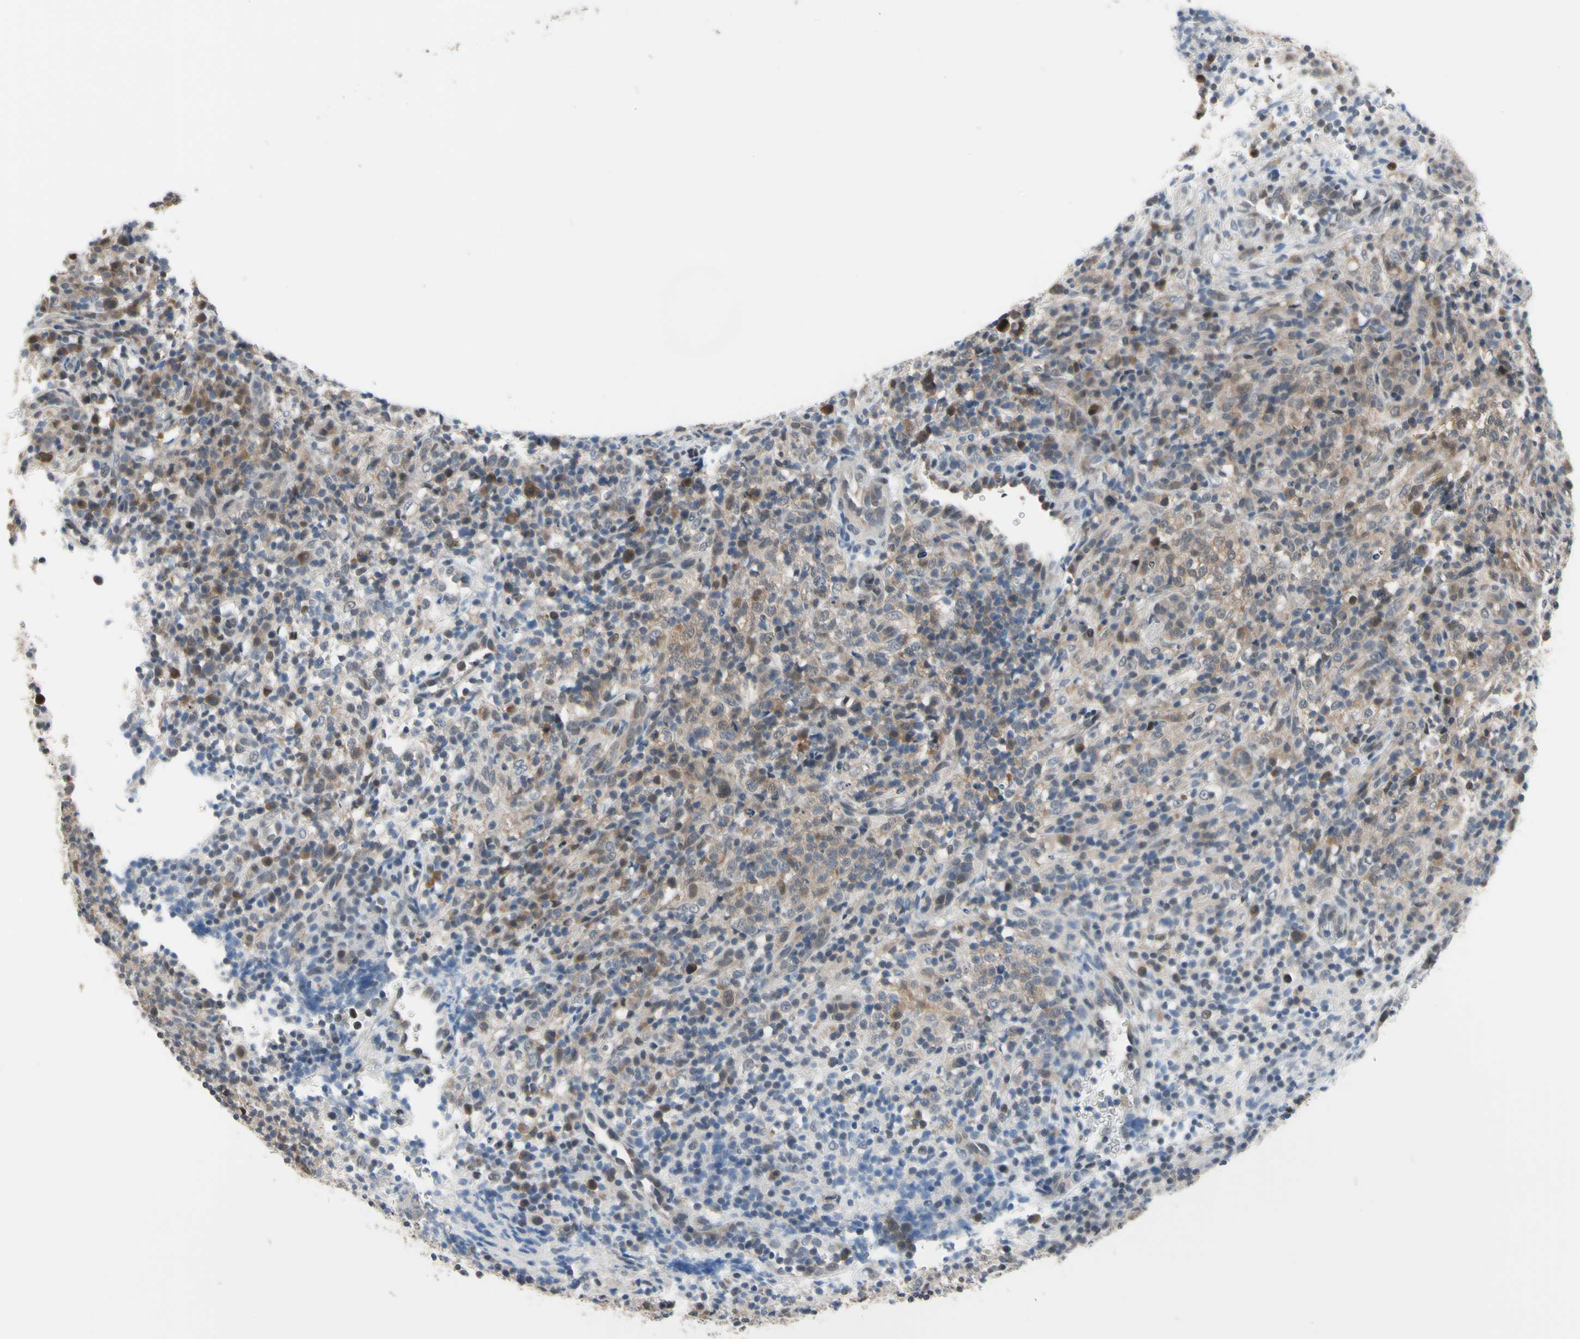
{"staining": {"intensity": "moderate", "quantity": "25%-75%", "location": "cytoplasmic/membranous"}, "tissue": "lymphoma", "cell_type": "Tumor cells", "image_type": "cancer", "snomed": [{"axis": "morphology", "description": "Malignant lymphoma, non-Hodgkin's type, High grade"}, {"axis": "topography", "description": "Lymph node"}], "caption": "High-power microscopy captured an IHC micrograph of lymphoma, revealing moderate cytoplasmic/membranous staining in about 25%-75% of tumor cells. The staining was performed using DAB to visualize the protein expression in brown, while the nuclei were stained in blue with hematoxylin (Magnification: 20x).", "gene": "HSPA4", "patient": {"sex": "female", "age": 76}}